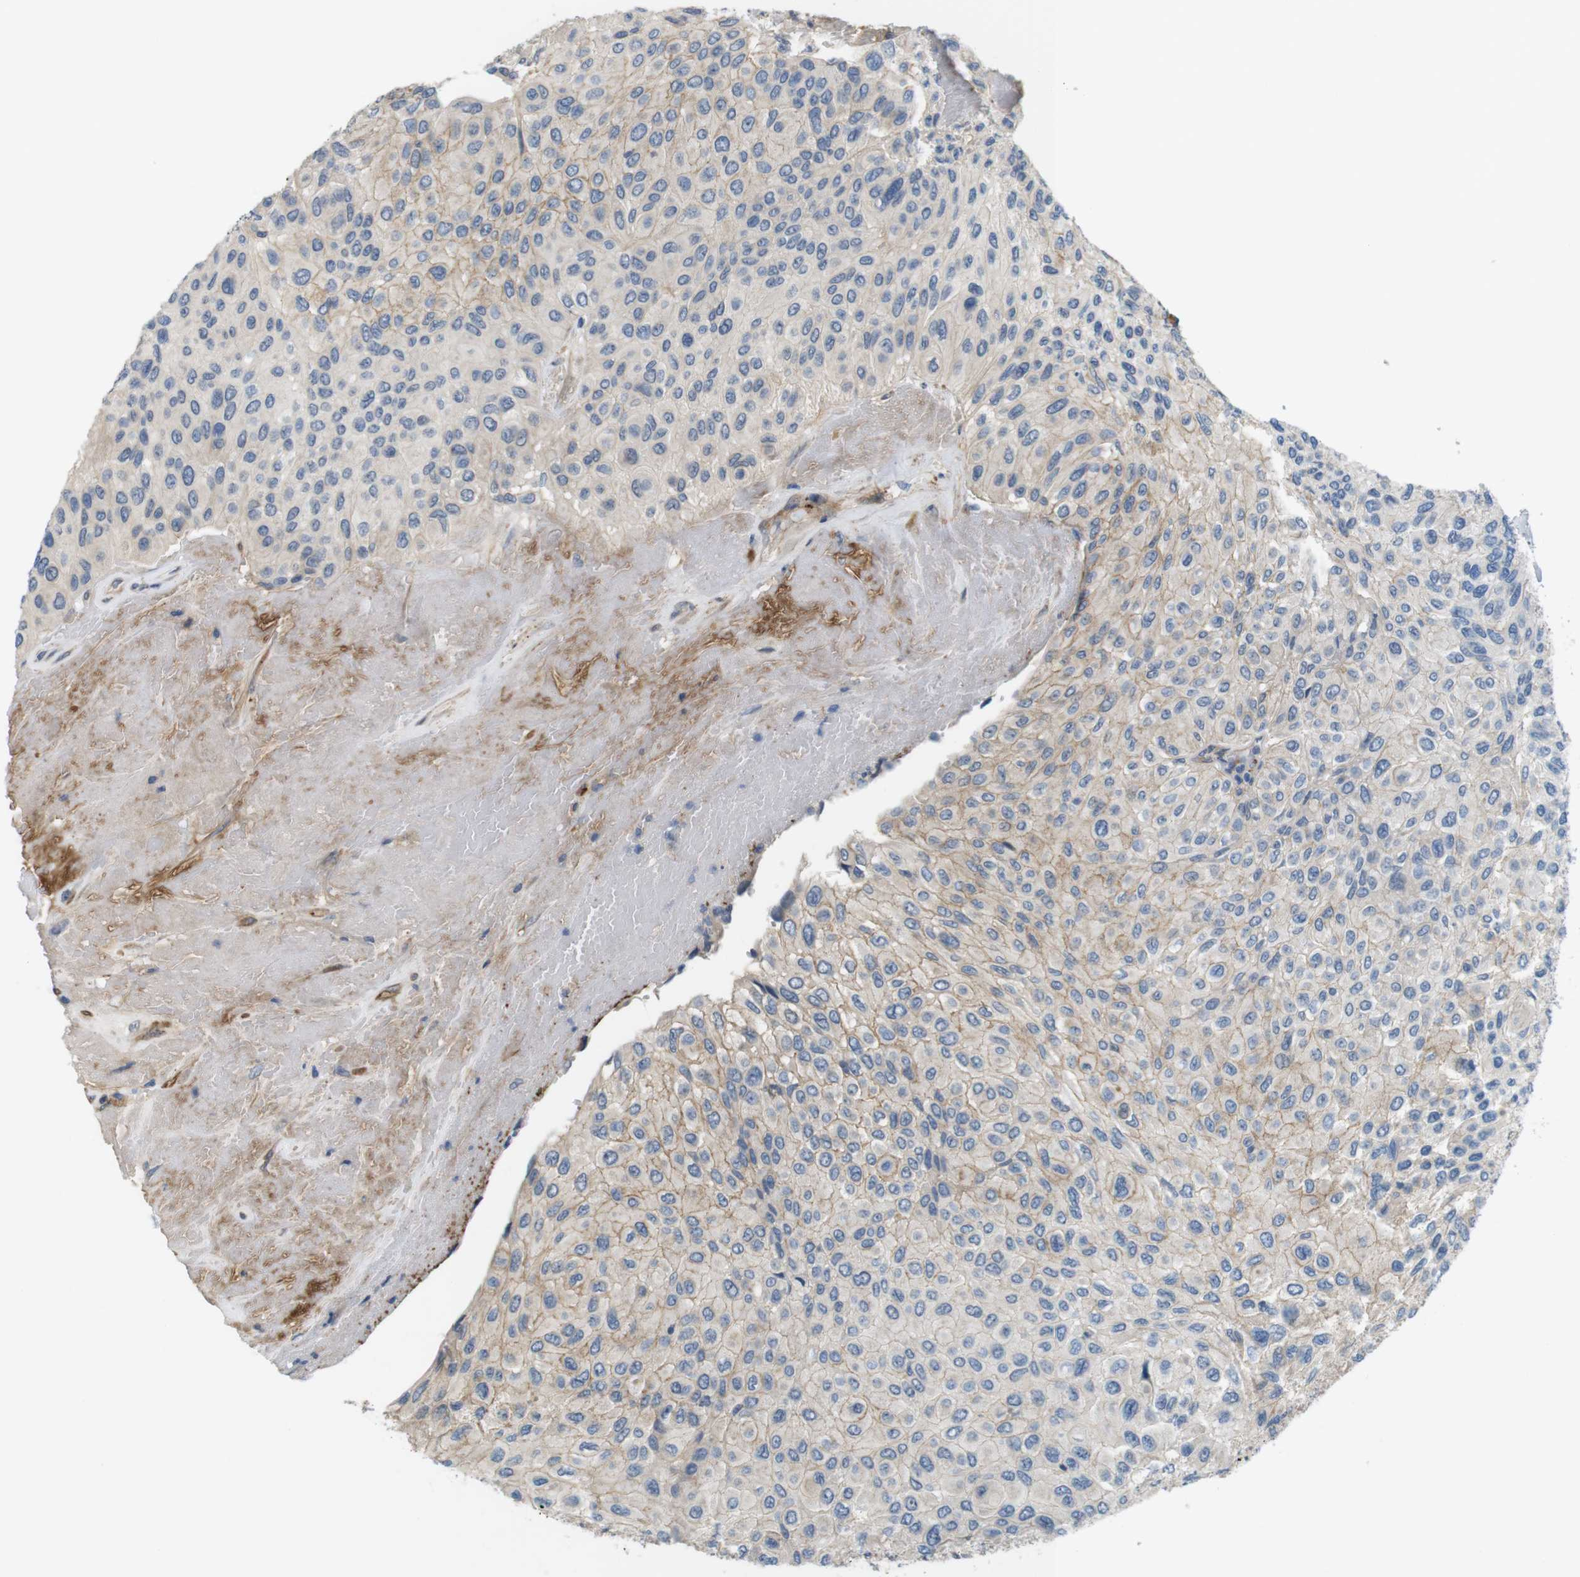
{"staining": {"intensity": "weak", "quantity": ">75%", "location": "cytoplasmic/membranous"}, "tissue": "urothelial cancer", "cell_type": "Tumor cells", "image_type": "cancer", "snomed": [{"axis": "morphology", "description": "Urothelial carcinoma, High grade"}, {"axis": "topography", "description": "Urinary bladder"}], "caption": "Protein positivity by IHC shows weak cytoplasmic/membranous positivity in approximately >75% of tumor cells in urothelial cancer. The protein is shown in brown color, while the nuclei are stained blue.", "gene": "BVES", "patient": {"sex": "male", "age": 66}}